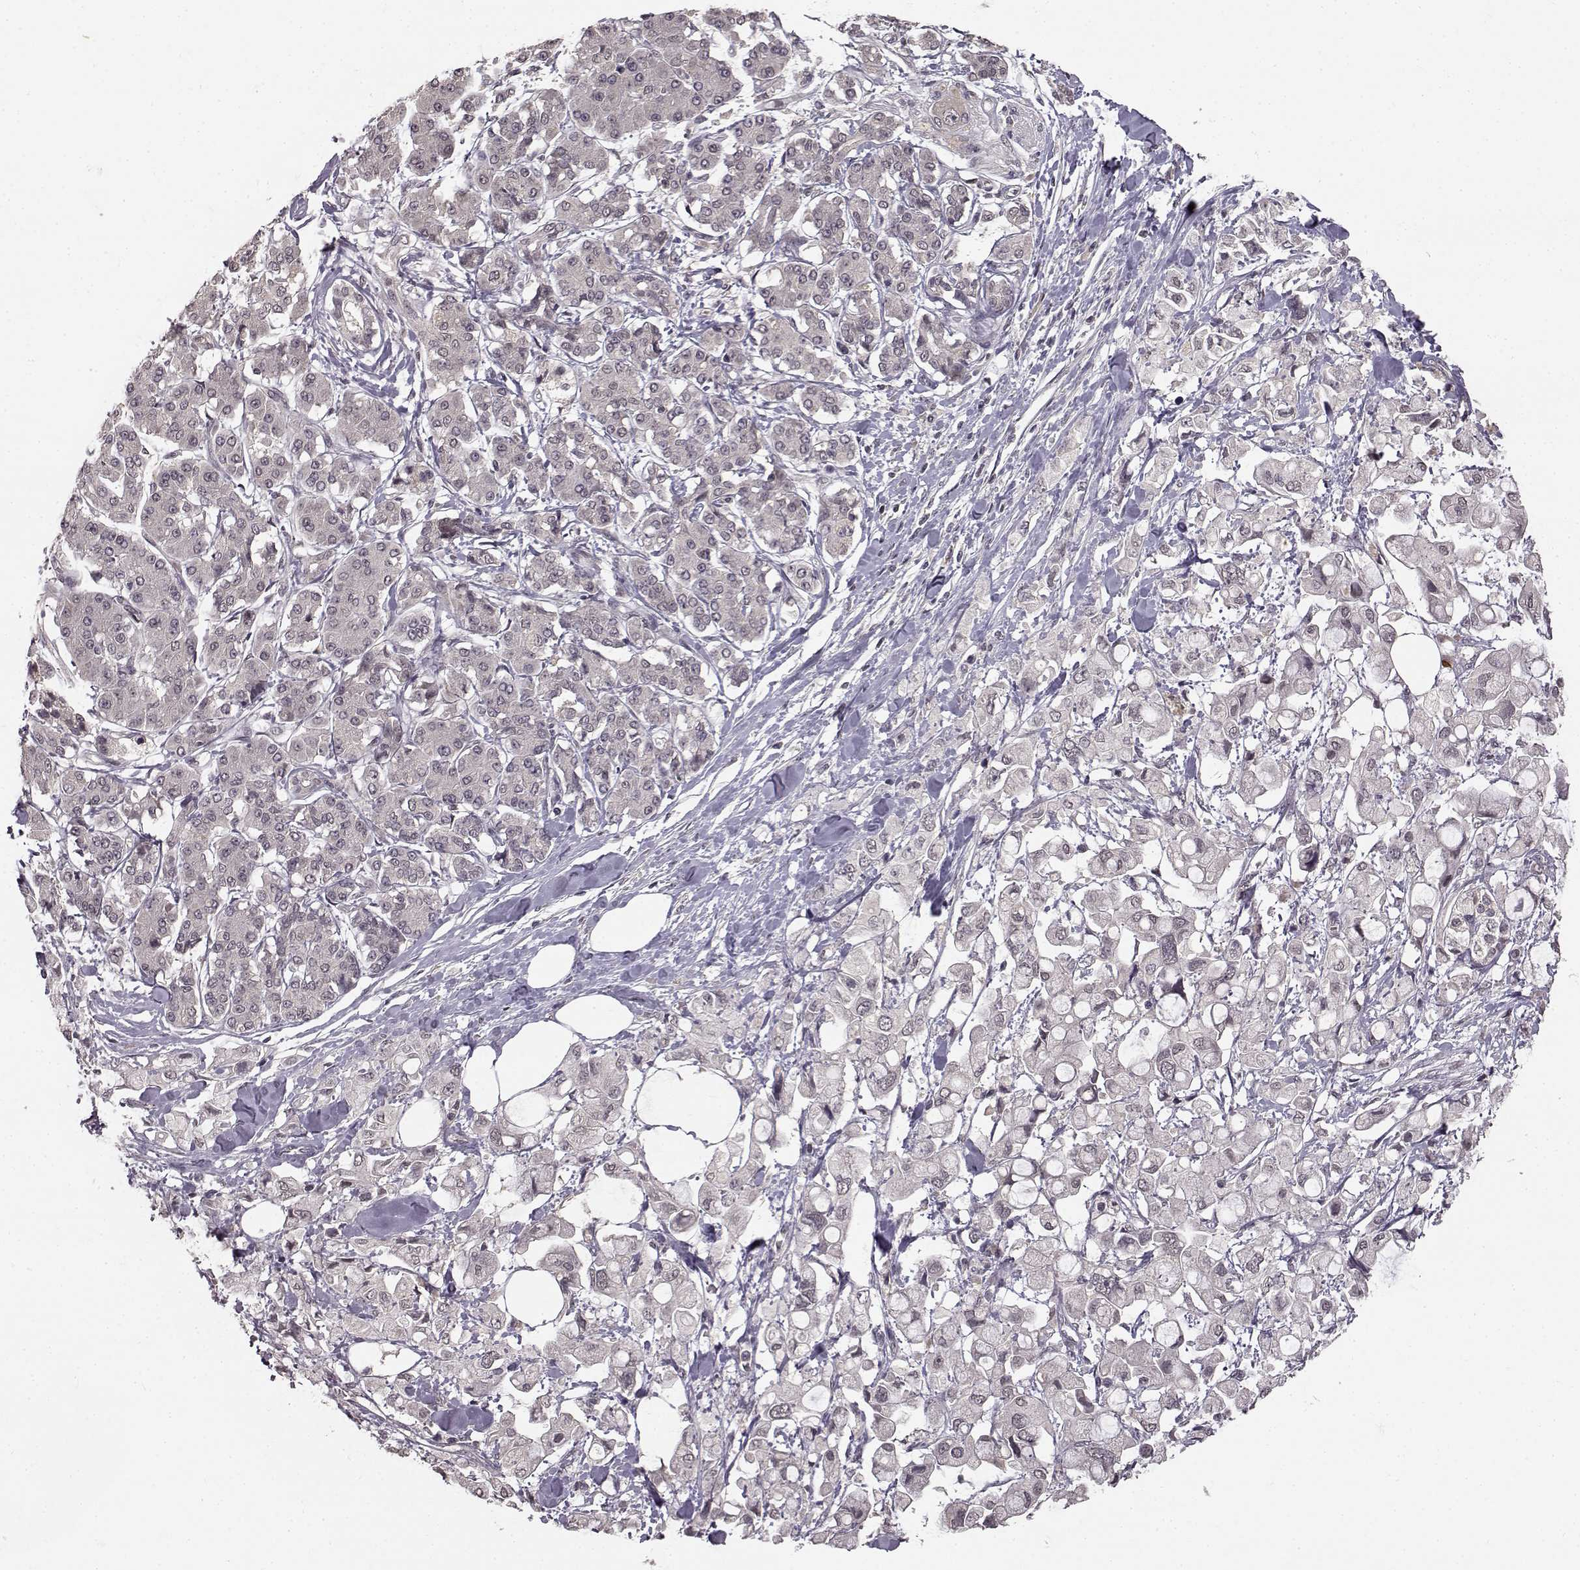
{"staining": {"intensity": "negative", "quantity": "none", "location": "none"}, "tissue": "pancreatic cancer", "cell_type": "Tumor cells", "image_type": "cancer", "snomed": [{"axis": "morphology", "description": "Adenocarcinoma, NOS"}, {"axis": "topography", "description": "Pancreas"}], "caption": "Tumor cells are negative for brown protein staining in adenocarcinoma (pancreatic).", "gene": "NTRK2", "patient": {"sex": "female", "age": 56}}